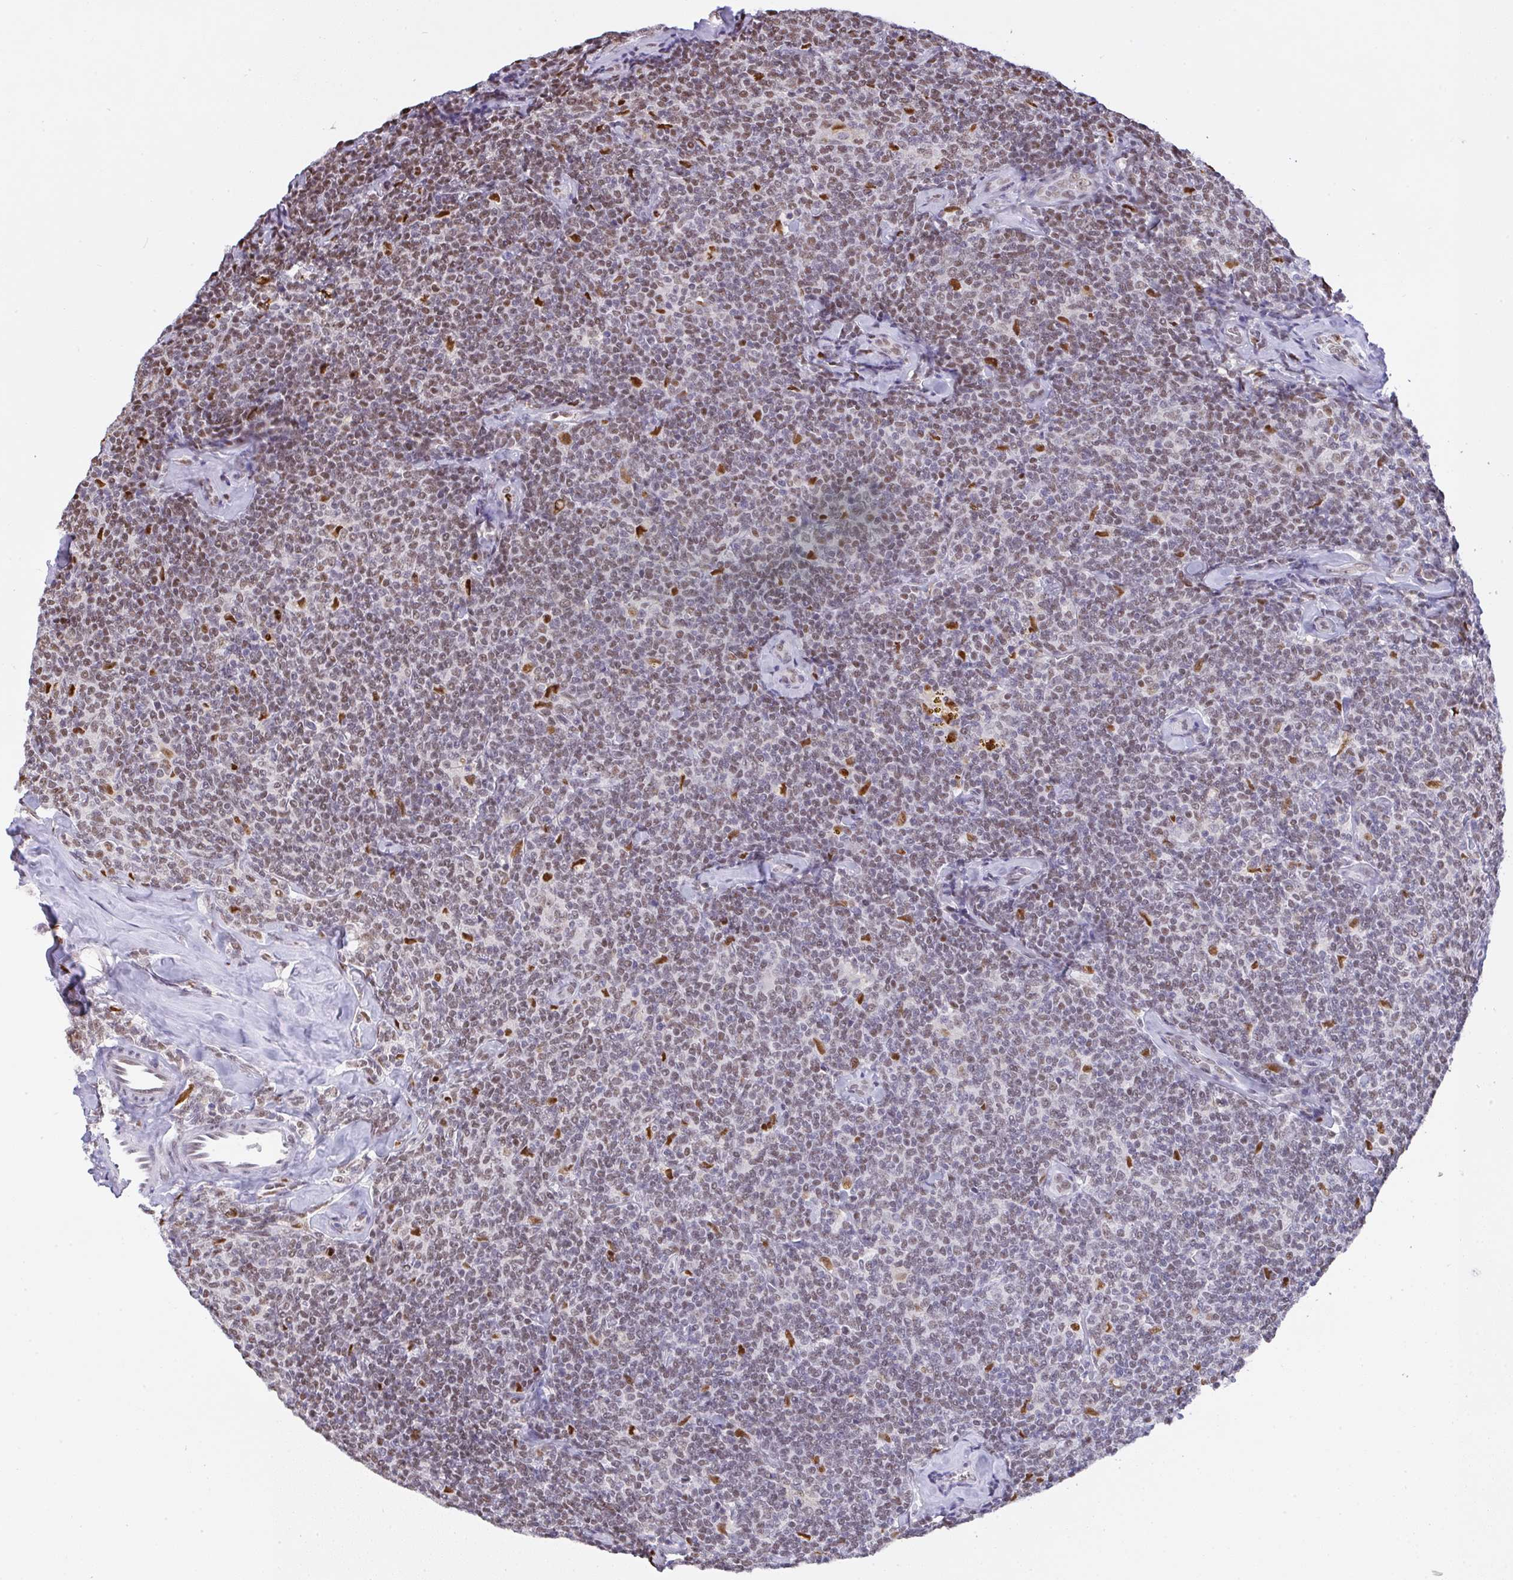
{"staining": {"intensity": "weak", "quantity": "25%-75%", "location": "nuclear"}, "tissue": "lymphoma", "cell_type": "Tumor cells", "image_type": "cancer", "snomed": [{"axis": "morphology", "description": "Malignant lymphoma, non-Hodgkin's type, Low grade"}, {"axis": "topography", "description": "Lymph node"}], "caption": "The immunohistochemical stain highlights weak nuclear positivity in tumor cells of lymphoma tissue.", "gene": "BBX", "patient": {"sex": "female", "age": 56}}